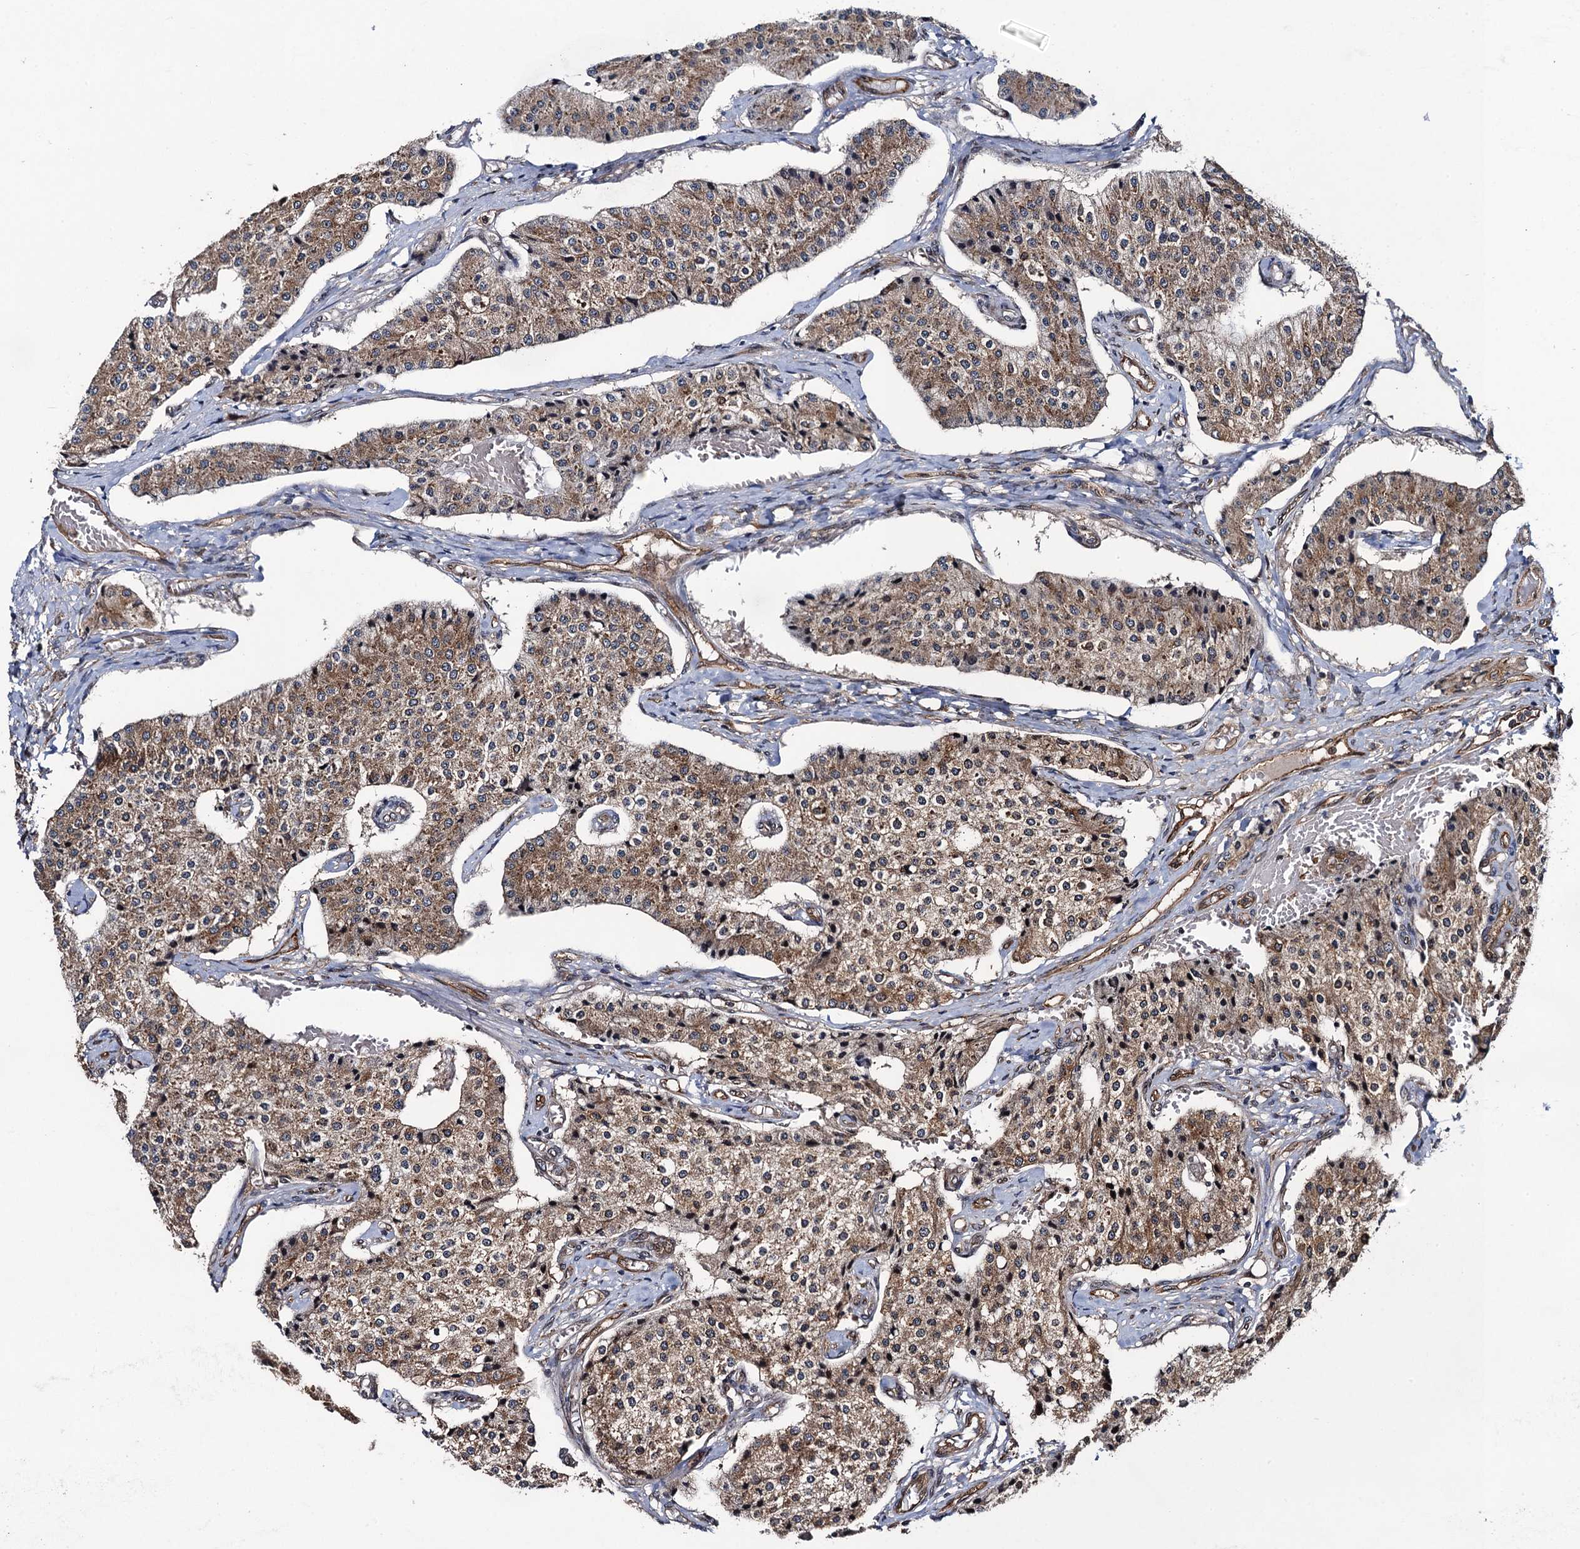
{"staining": {"intensity": "moderate", "quantity": ">75%", "location": "cytoplasmic/membranous,nuclear"}, "tissue": "carcinoid", "cell_type": "Tumor cells", "image_type": "cancer", "snomed": [{"axis": "morphology", "description": "Carcinoid, malignant, NOS"}, {"axis": "topography", "description": "Colon"}], "caption": "This image demonstrates immunohistochemistry (IHC) staining of human carcinoid, with medium moderate cytoplasmic/membranous and nuclear positivity in about >75% of tumor cells.", "gene": "EVX2", "patient": {"sex": "female", "age": 52}}